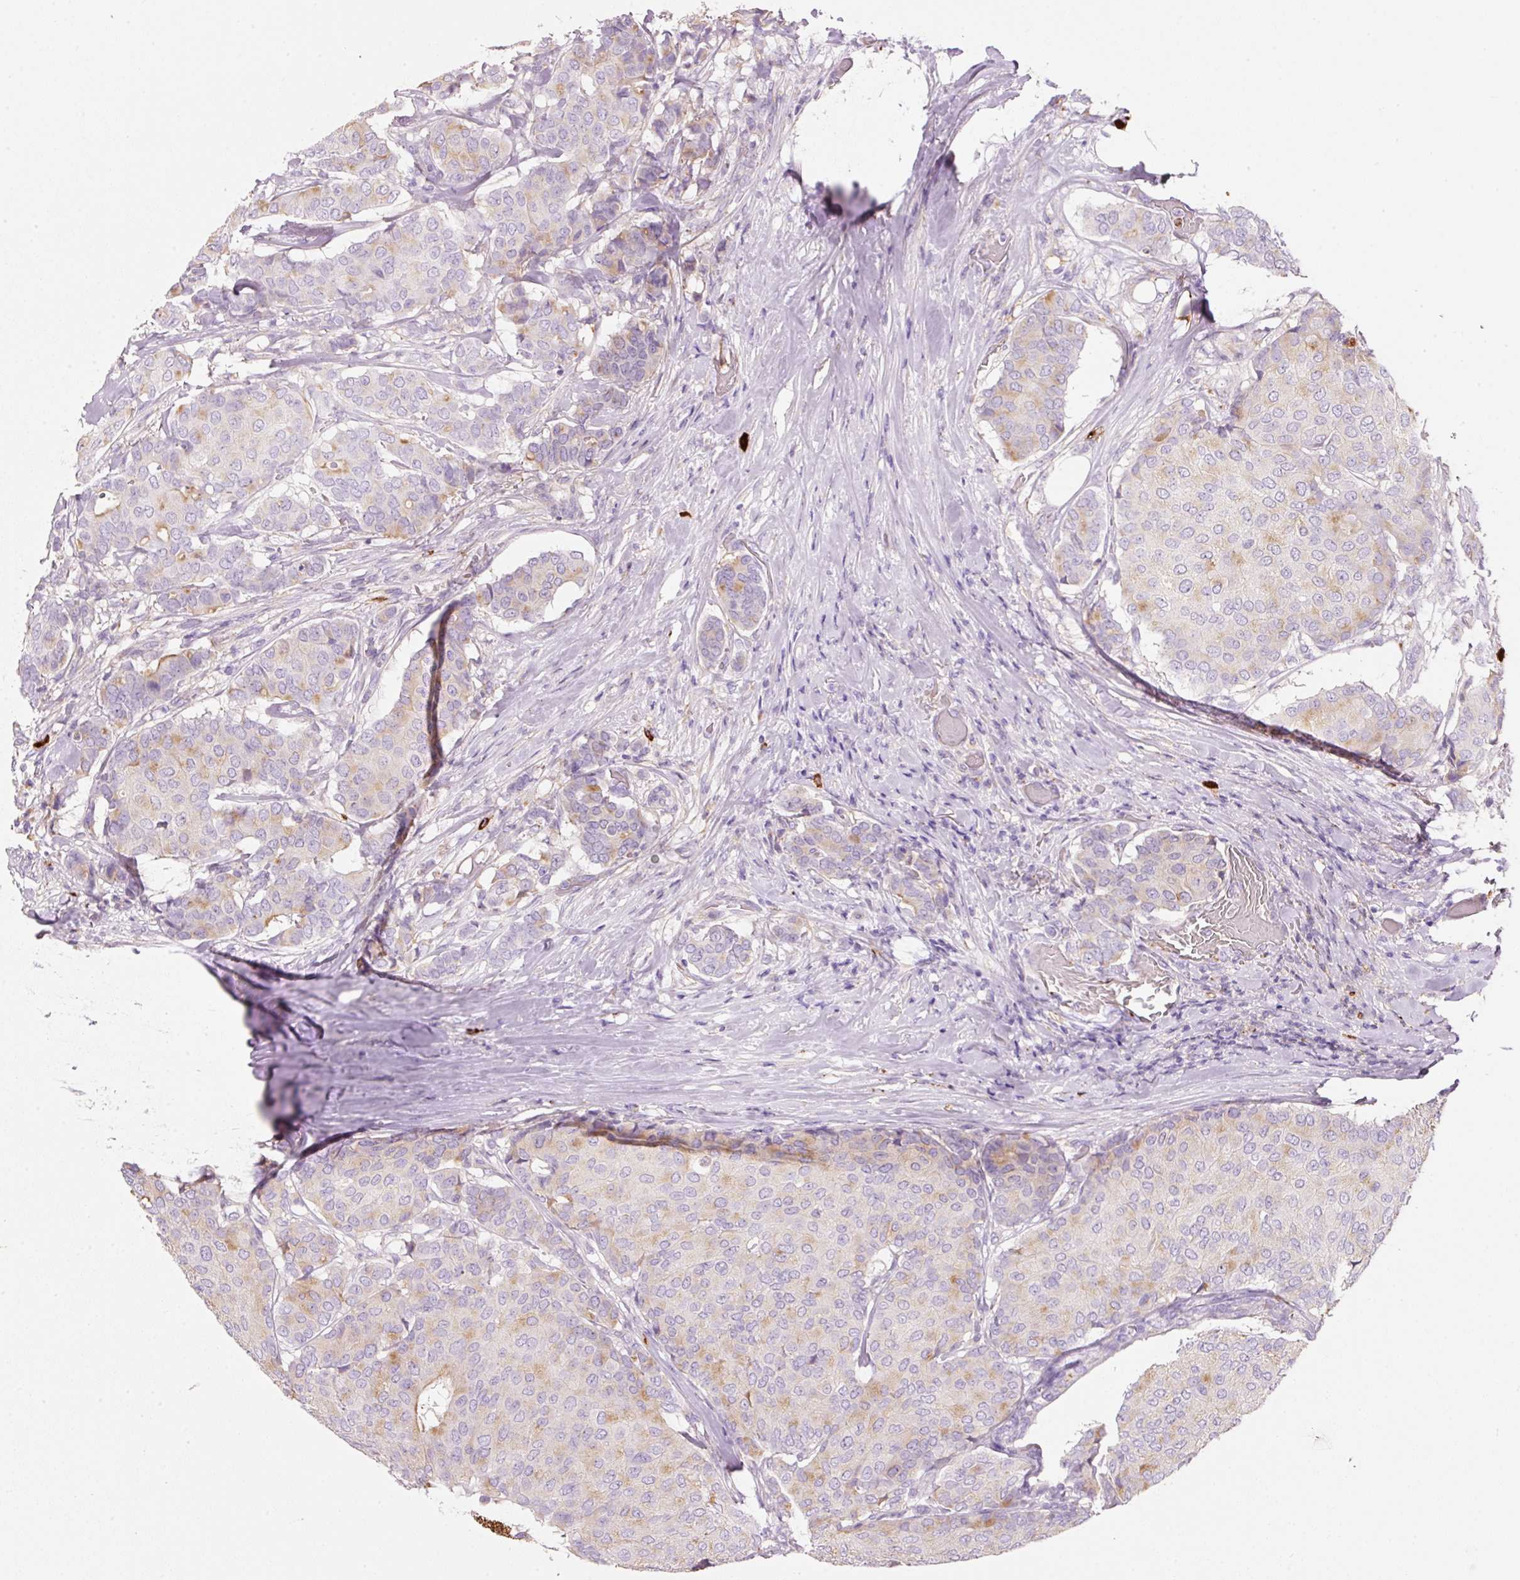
{"staining": {"intensity": "weak", "quantity": "<25%", "location": "cytoplasmic/membranous"}, "tissue": "breast cancer", "cell_type": "Tumor cells", "image_type": "cancer", "snomed": [{"axis": "morphology", "description": "Duct carcinoma"}, {"axis": "topography", "description": "Breast"}], "caption": "Immunohistochemistry (IHC) of human invasive ductal carcinoma (breast) demonstrates no expression in tumor cells. Brightfield microscopy of IHC stained with DAB (brown) and hematoxylin (blue), captured at high magnification.", "gene": "TMC8", "patient": {"sex": "female", "age": 75}}